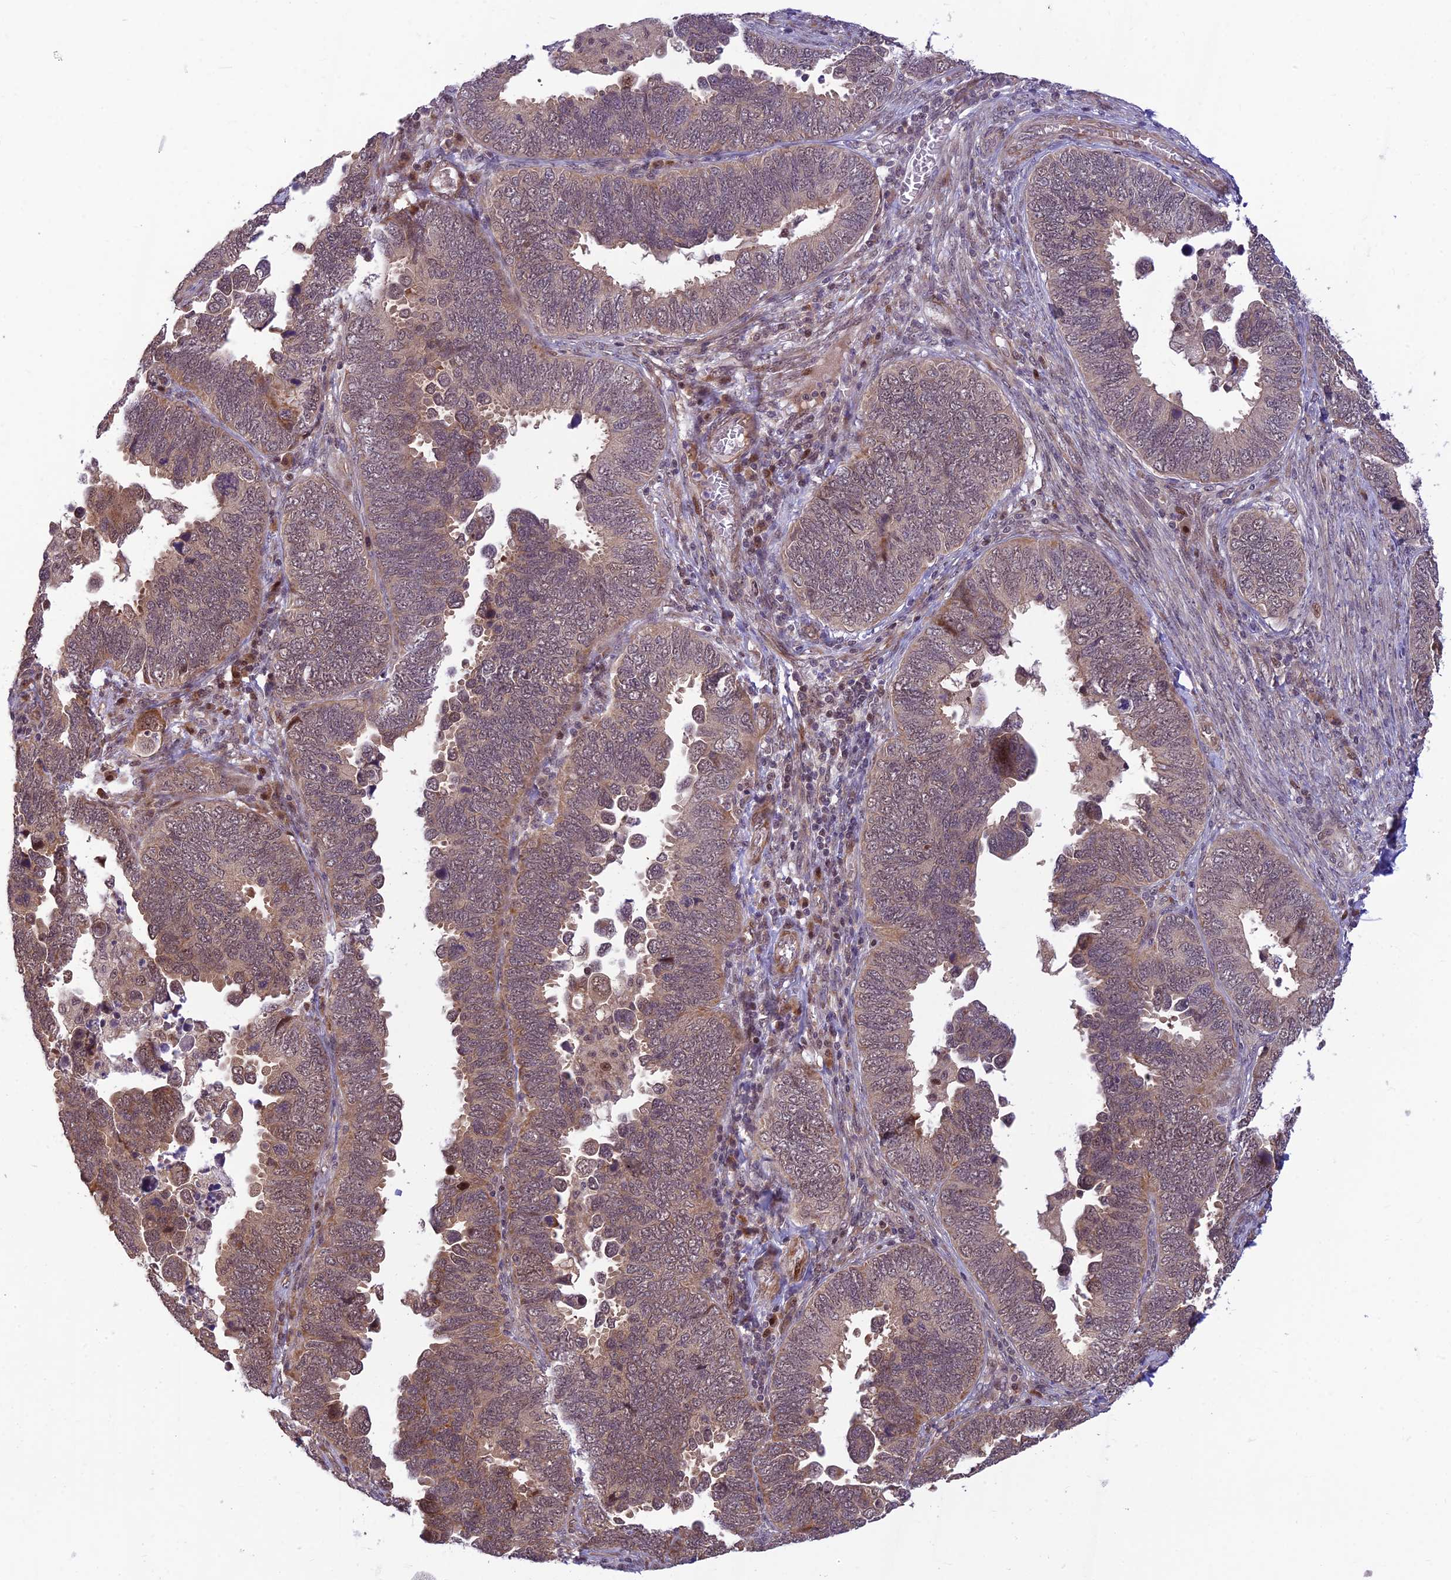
{"staining": {"intensity": "weak", "quantity": "25%-75%", "location": "cytoplasmic/membranous,nuclear"}, "tissue": "endometrial cancer", "cell_type": "Tumor cells", "image_type": "cancer", "snomed": [{"axis": "morphology", "description": "Adenocarcinoma, NOS"}, {"axis": "topography", "description": "Endometrium"}], "caption": "Tumor cells display weak cytoplasmic/membranous and nuclear positivity in about 25%-75% of cells in endometrial adenocarcinoma.", "gene": "ASPDH", "patient": {"sex": "female", "age": 79}}